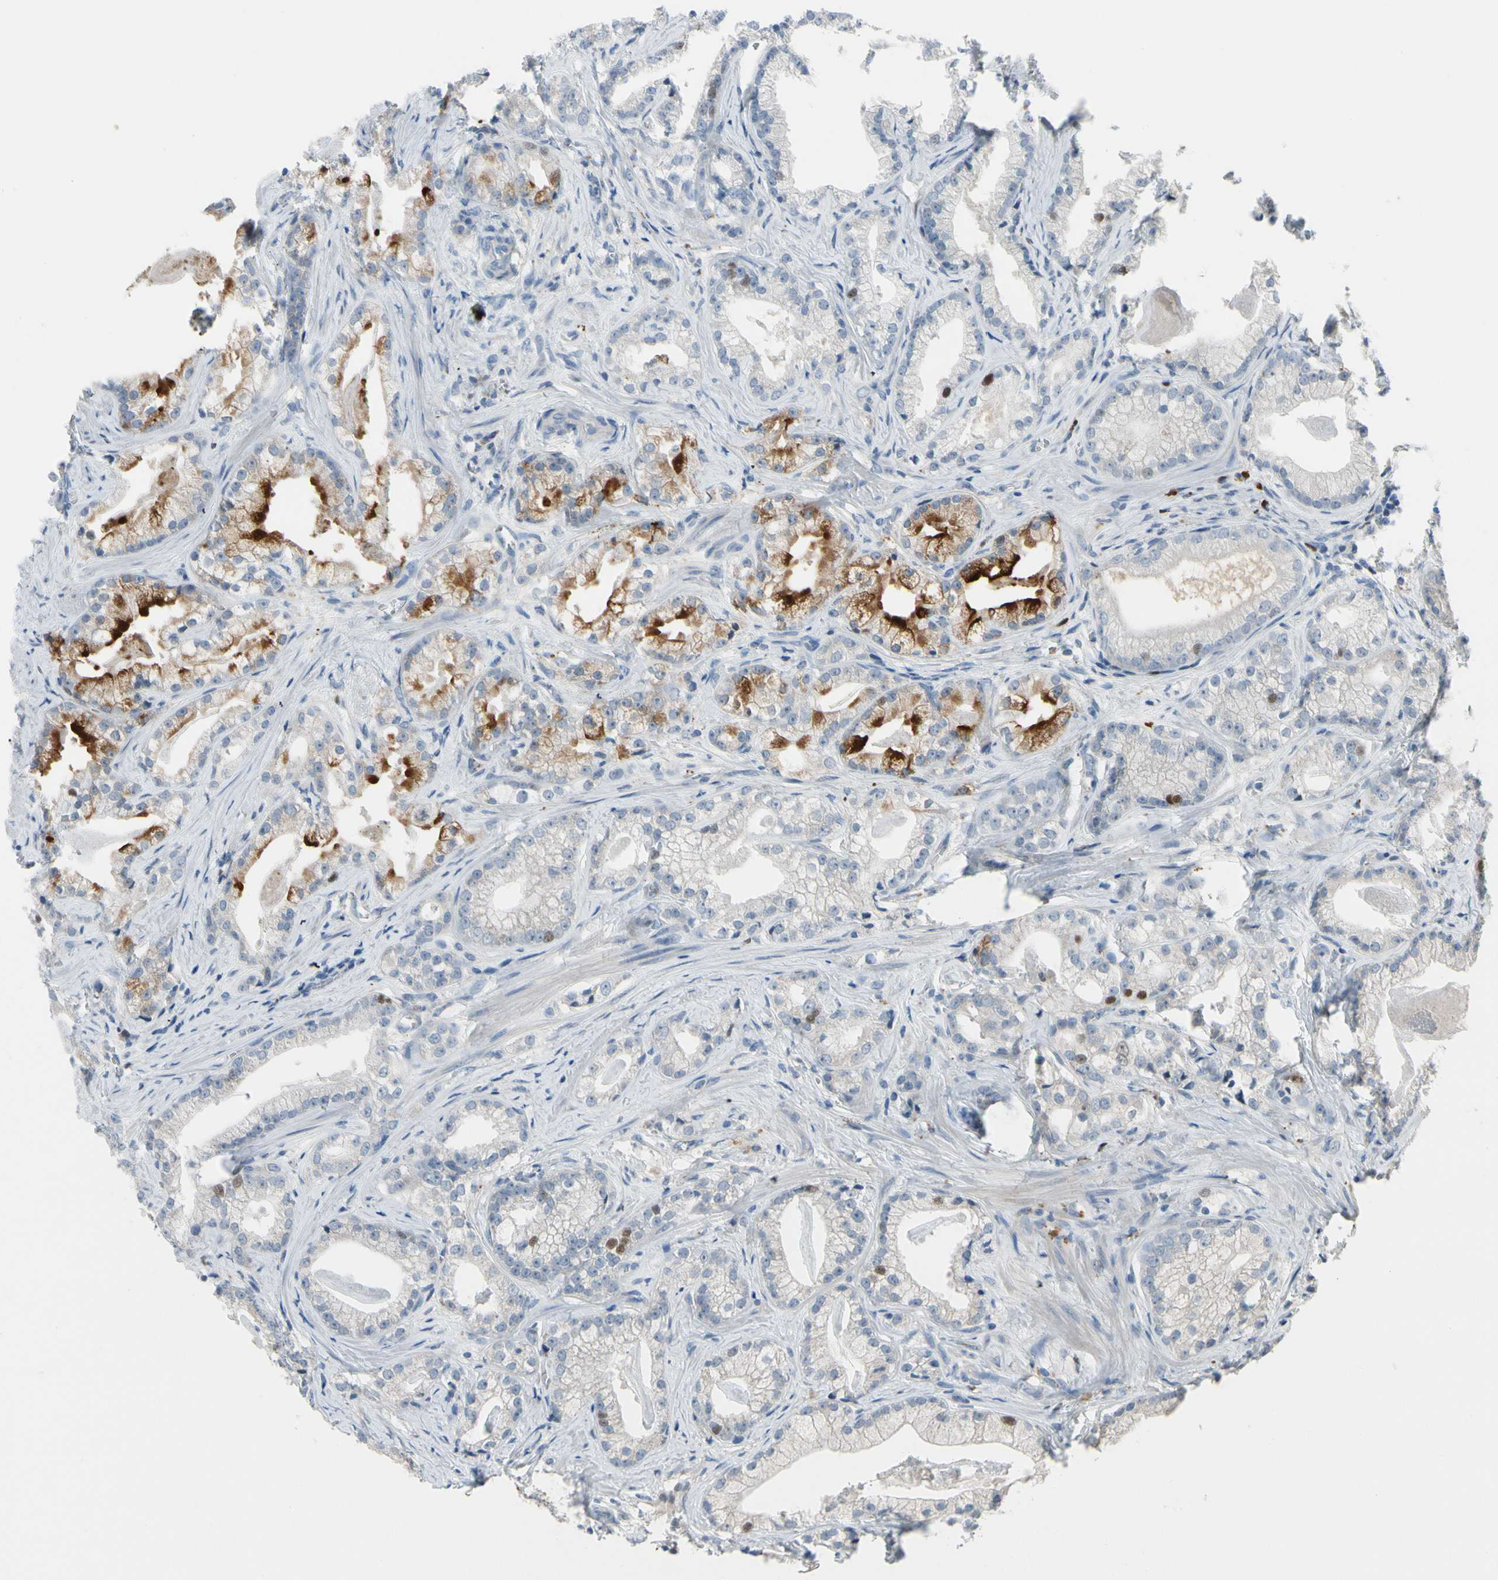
{"staining": {"intensity": "strong", "quantity": "<25%", "location": "cytoplasmic/membranous"}, "tissue": "prostate cancer", "cell_type": "Tumor cells", "image_type": "cancer", "snomed": [{"axis": "morphology", "description": "Adenocarcinoma, Low grade"}, {"axis": "topography", "description": "Prostate"}], "caption": "Protein positivity by IHC reveals strong cytoplasmic/membranous staining in about <25% of tumor cells in prostate cancer (adenocarcinoma (low-grade)).", "gene": "ZKSCAN4", "patient": {"sex": "male", "age": 59}}